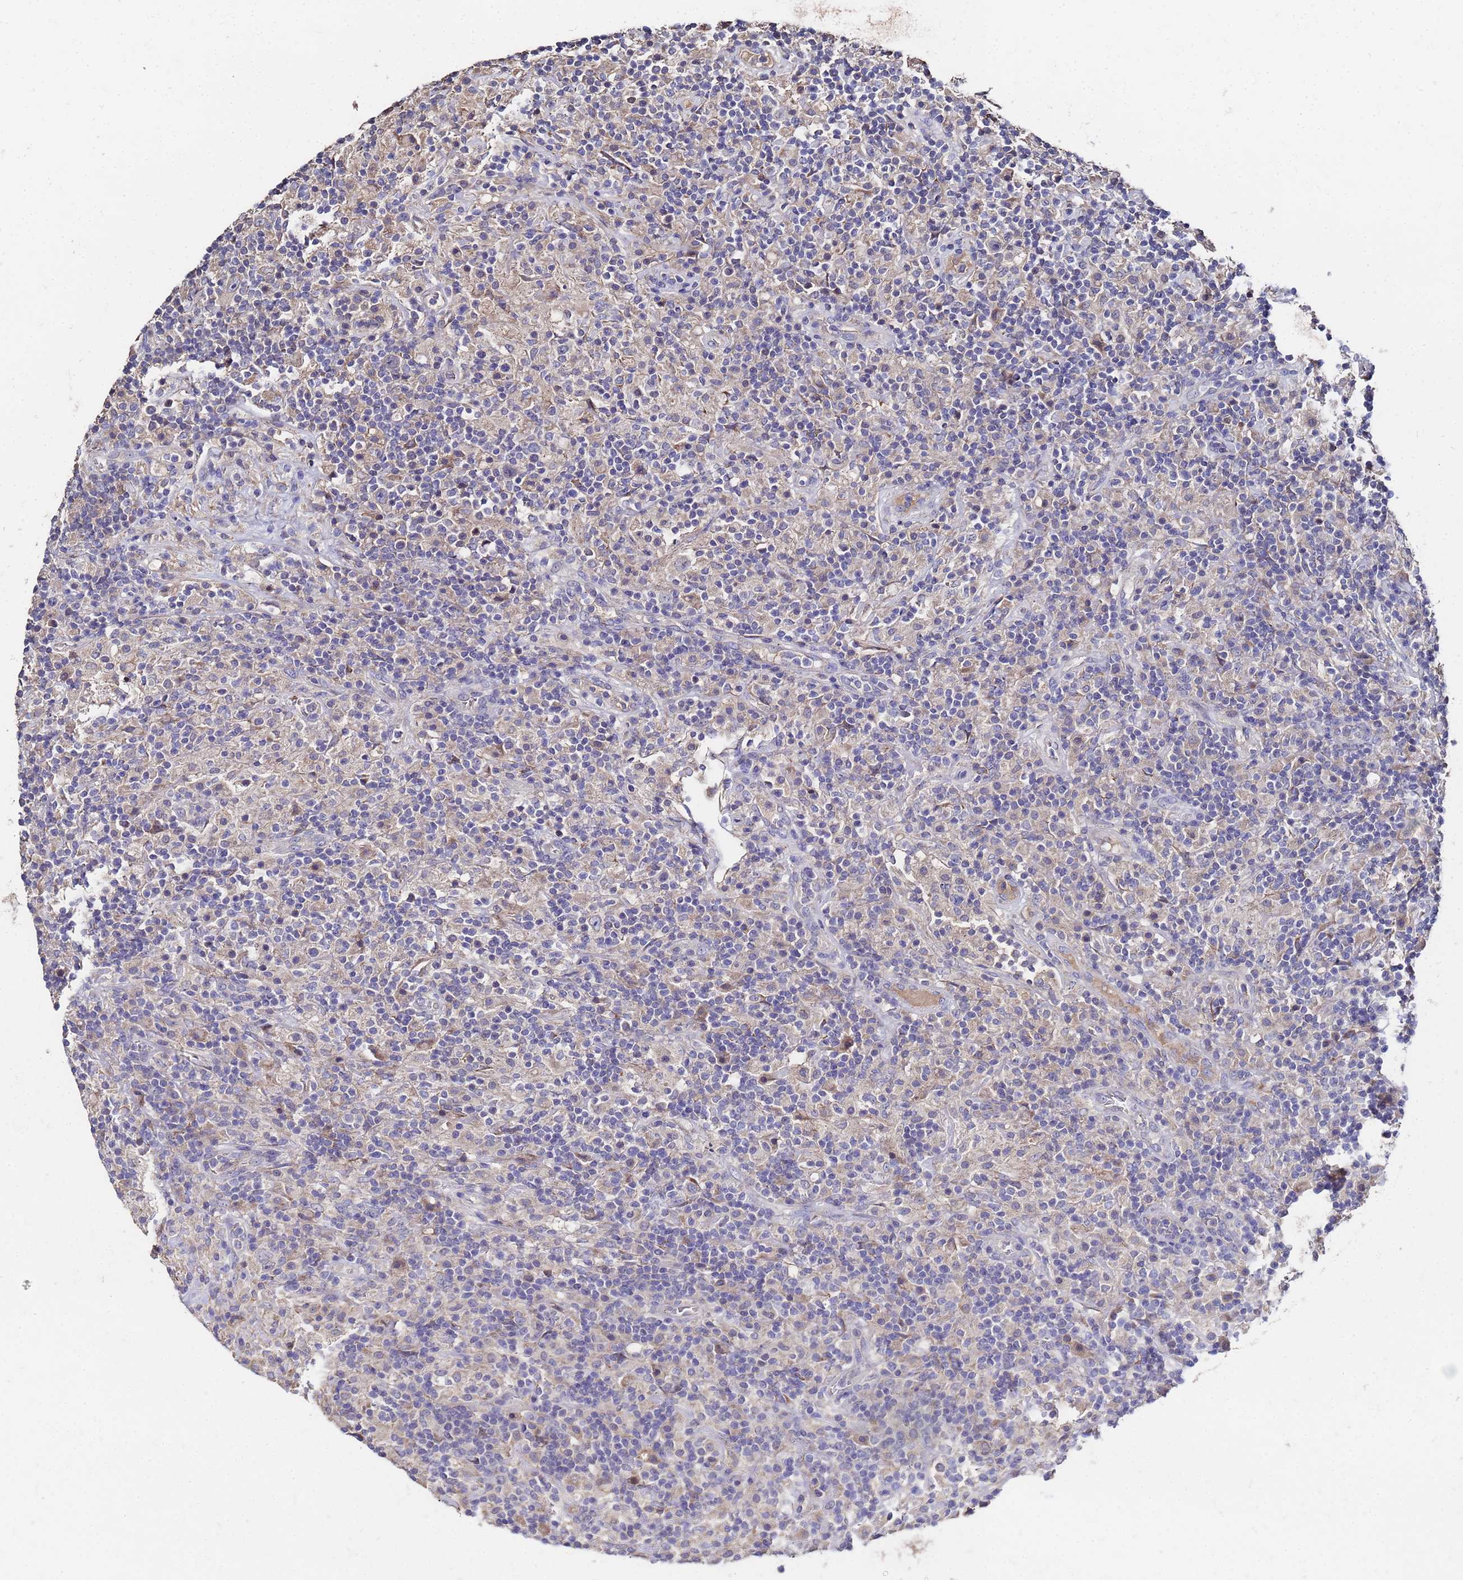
{"staining": {"intensity": "negative", "quantity": "none", "location": "none"}, "tissue": "lymphoma", "cell_type": "Tumor cells", "image_type": "cancer", "snomed": [{"axis": "morphology", "description": "Hodgkin's disease, NOS"}, {"axis": "topography", "description": "Lymph node"}], "caption": "This photomicrograph is of Hodgkin's disease stained with immunohistochemistry (IHC) to label a protein in brown with the nuclei are counter-stained blue. There is no staining in tumor cells.", "gene": "TCP10L", "patient": {"sex": "male", "age": 70}}